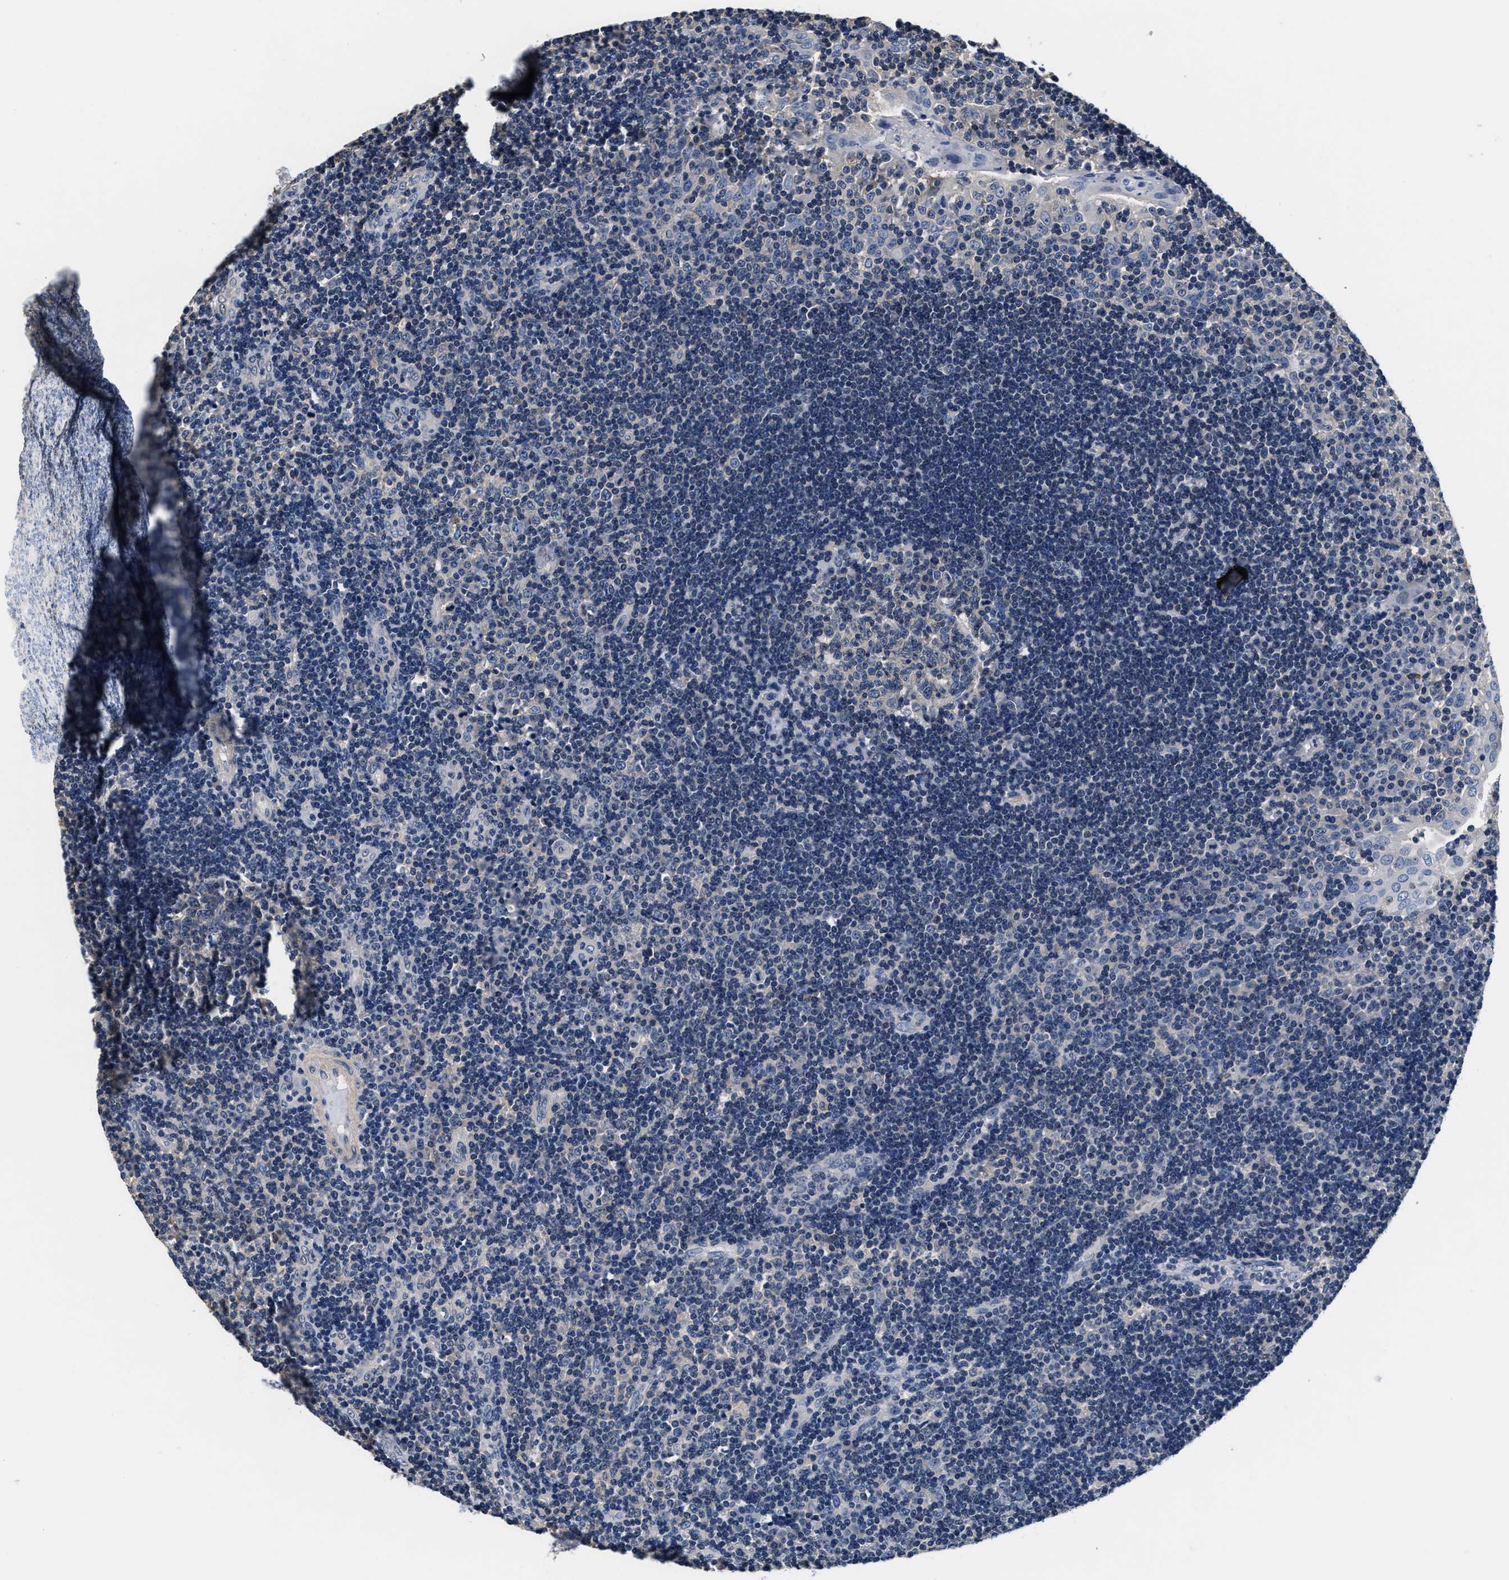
{"staining": {"intensity": "negative", "quantity": "none", "location": "none"}, "tissue": "tonsil", "cell_type": "Germinal center cells", "image_type": "normal", "snomed": [{"axis": "morphology", "description": "Normal tissue, NOS"}, {"axis": "topography", "description": "Tonsil"}], "caption": "DAB (3,3'-diaminobenzidine) immunohistochemical staining of unremarkable human tonsil demonstrates no significant expression in germinal center cells.", "gene": "ANKIB1", "patient": {"sex": "female", "age": 40}}